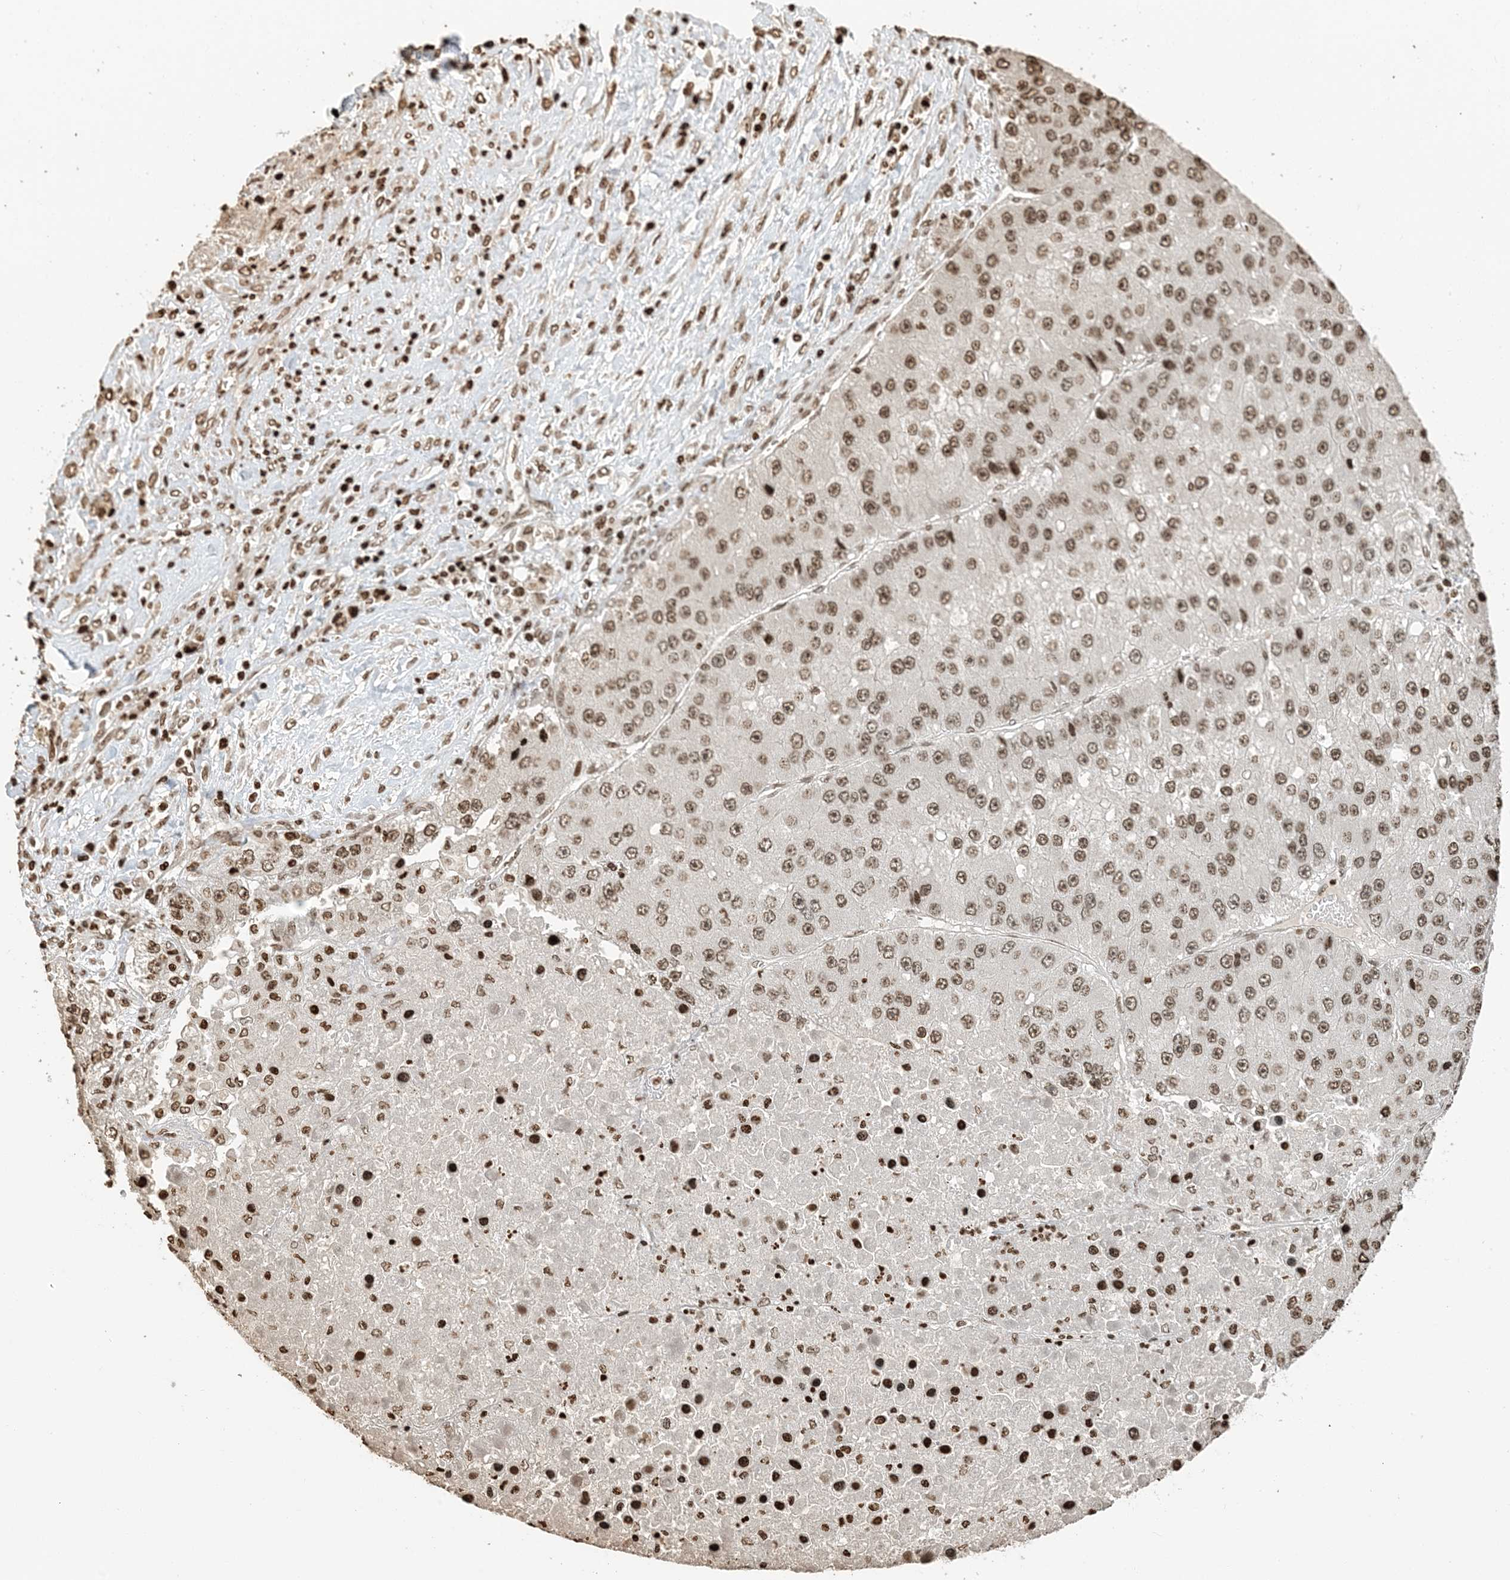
{"staining": {"intensity": "moderate", "quantity": ">75%", "location": "nuclear"}, "tissue": "liver cancer", "cell_type": "Tumor cells", "image_type": "cancer", "snomed": [{"axis": "morphology", "description": "Carcinoma, Hepatocellular, NOS"}, {"axis": "topography", "description": "Liver"}], "caption": "This is an image of immunohistochemistry staining of hepatocellular carcinoma (liver), which shows moderate staining in the nuclear of tumor cells.", "gene": "H3-3B", "patient": {"sex": "female", "age": 73}}